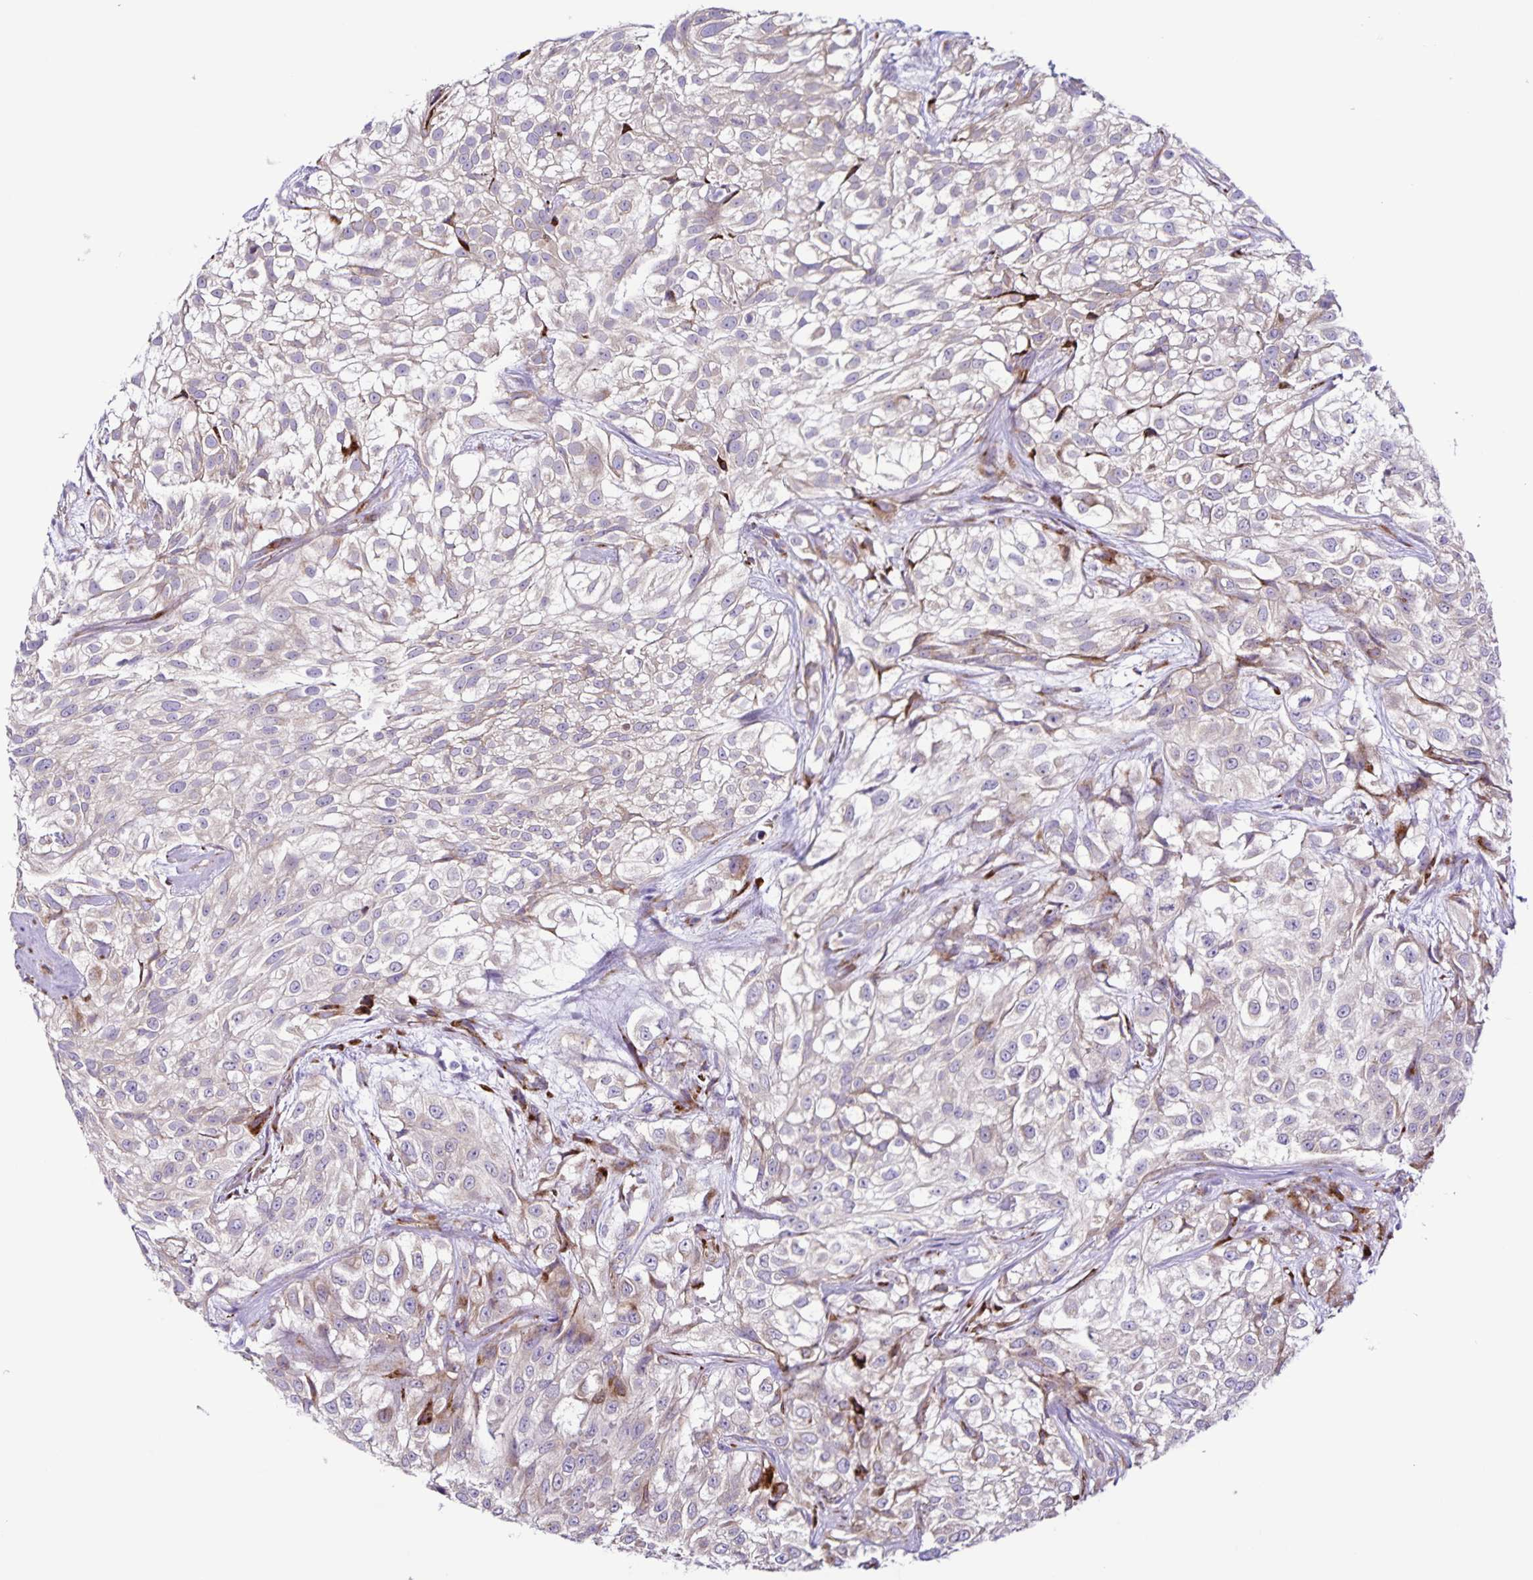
{"staining": {"intensity": "weak", "quantity": "25%-75%", "location": "cytoplasmic/membranous"}, "tissue": "urothelial cancer", "cell_type": "Tumor cells", "image_type": "cancer", "snomed": [{"axis": "morphology", "description": "Urothelial carcinoma, High grade"}, {"axis": "topography", "description": "Urinary bladder"}], "caption": "Immunohistochemistry (IHC) staining of urothelial carcinoma (high-grade), which demonstrates low levels of weak cytoplasmic/membranous expression in about 25%-75% of tumor cells indicating weak cytoplasmic/membranous protein positivity. The staining was performed using DAB (3,3'-diaminobenzidine) (brown) for protein detection and nuclei were counterstained in hematoxylin (blue).", "gene": "OSBPL5", "patient": {"sex": "male", "age": 56}}